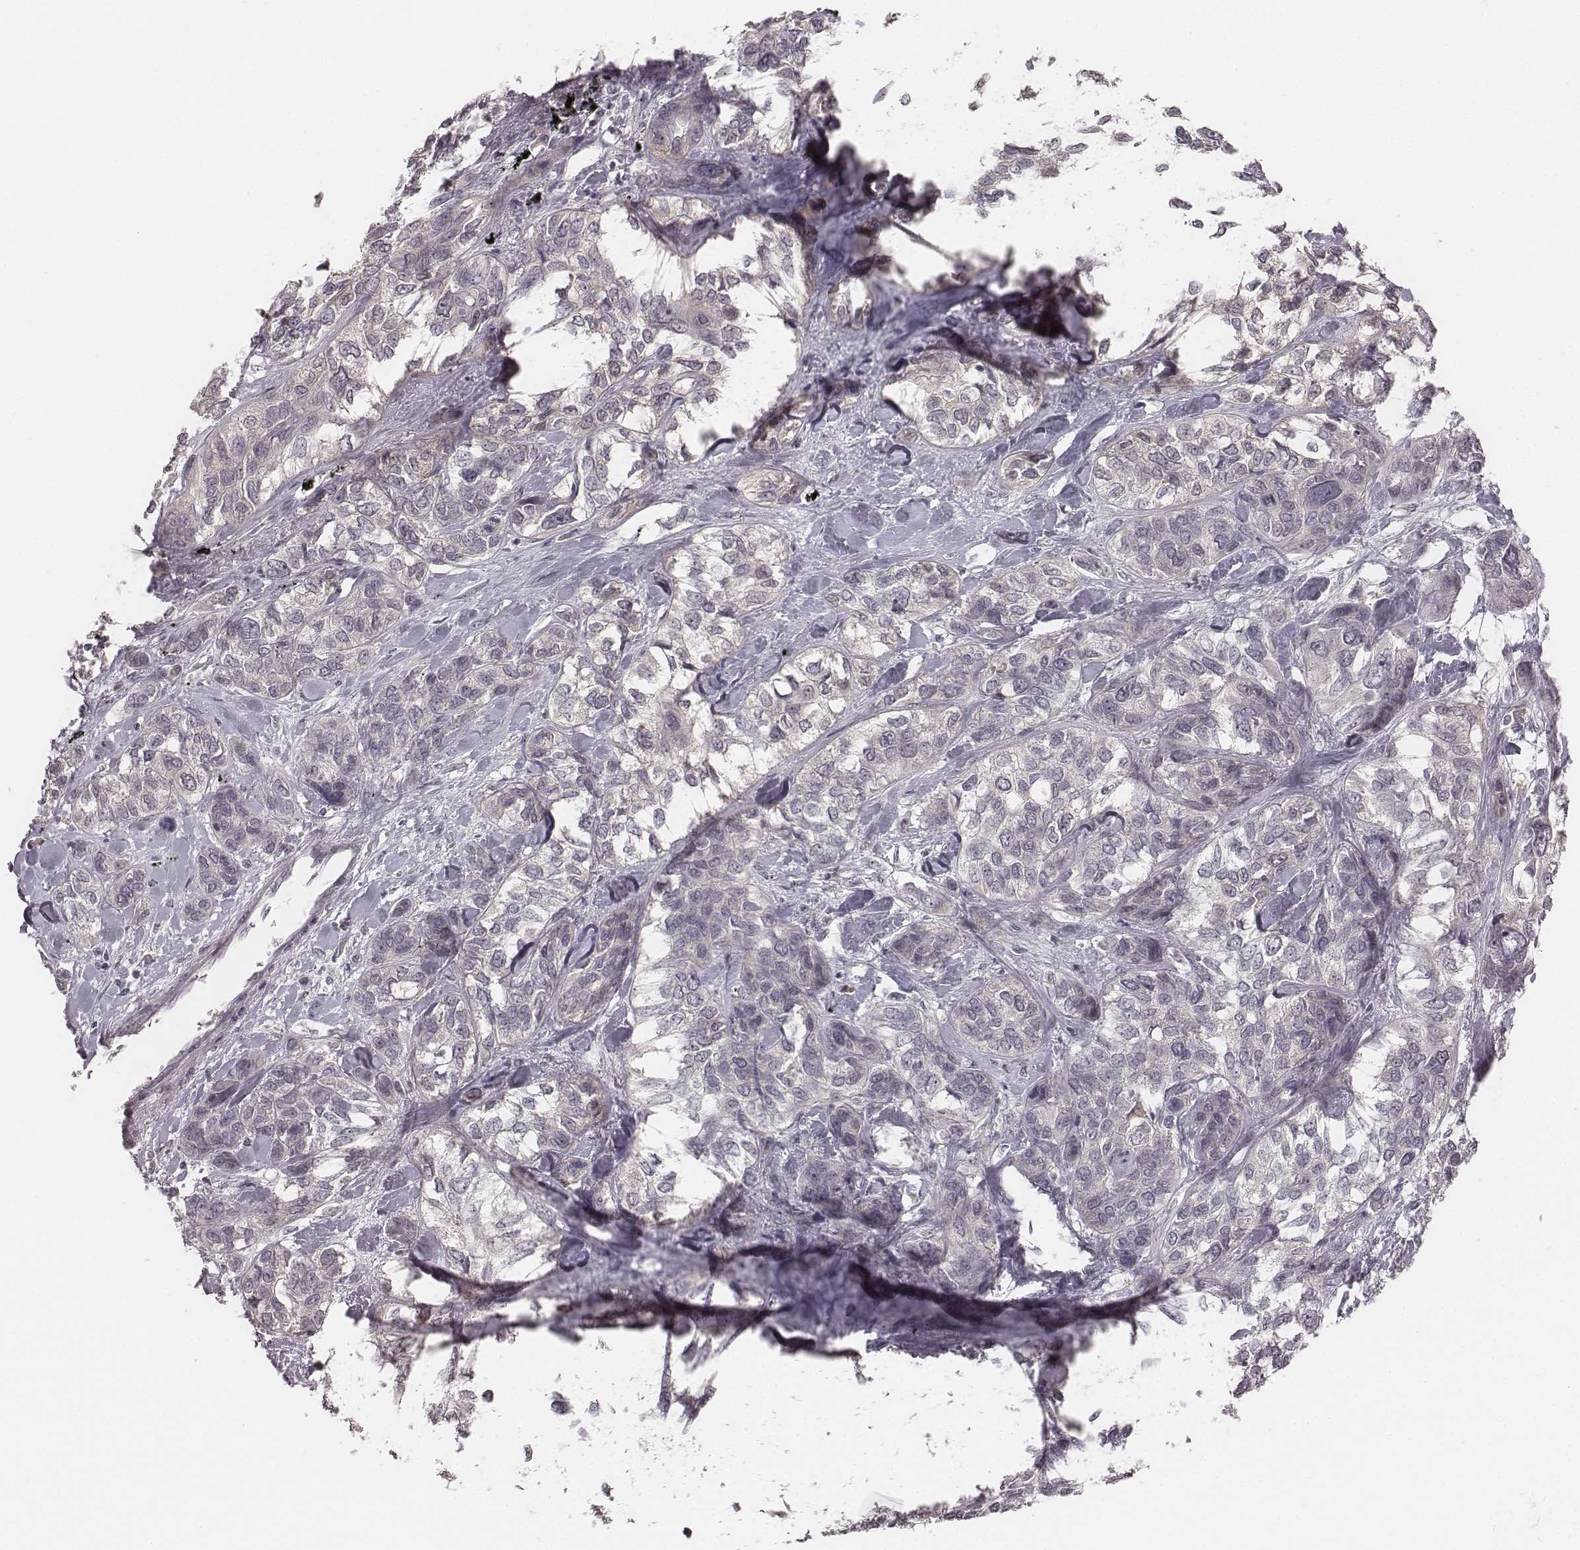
{"staining": {"intensity": "negative", "quantity": "none", "location": "none"}, "tissue": "lung cancer", "cell_type": "Tumor cells", "image_type": "cancer", "snomed": [{"axis": "morphology", "description": "Squamous cell carcinoma, NOS"}, {"axis": "topography", "description": "Lung"}], "caption": "This is a micrograph of IHC staining of lung cancer (squamous cell carcinoma), which shows no positivity in tumor cells.", "gene": "IQCG", "patient": {"sex": "female", "age": 70}}